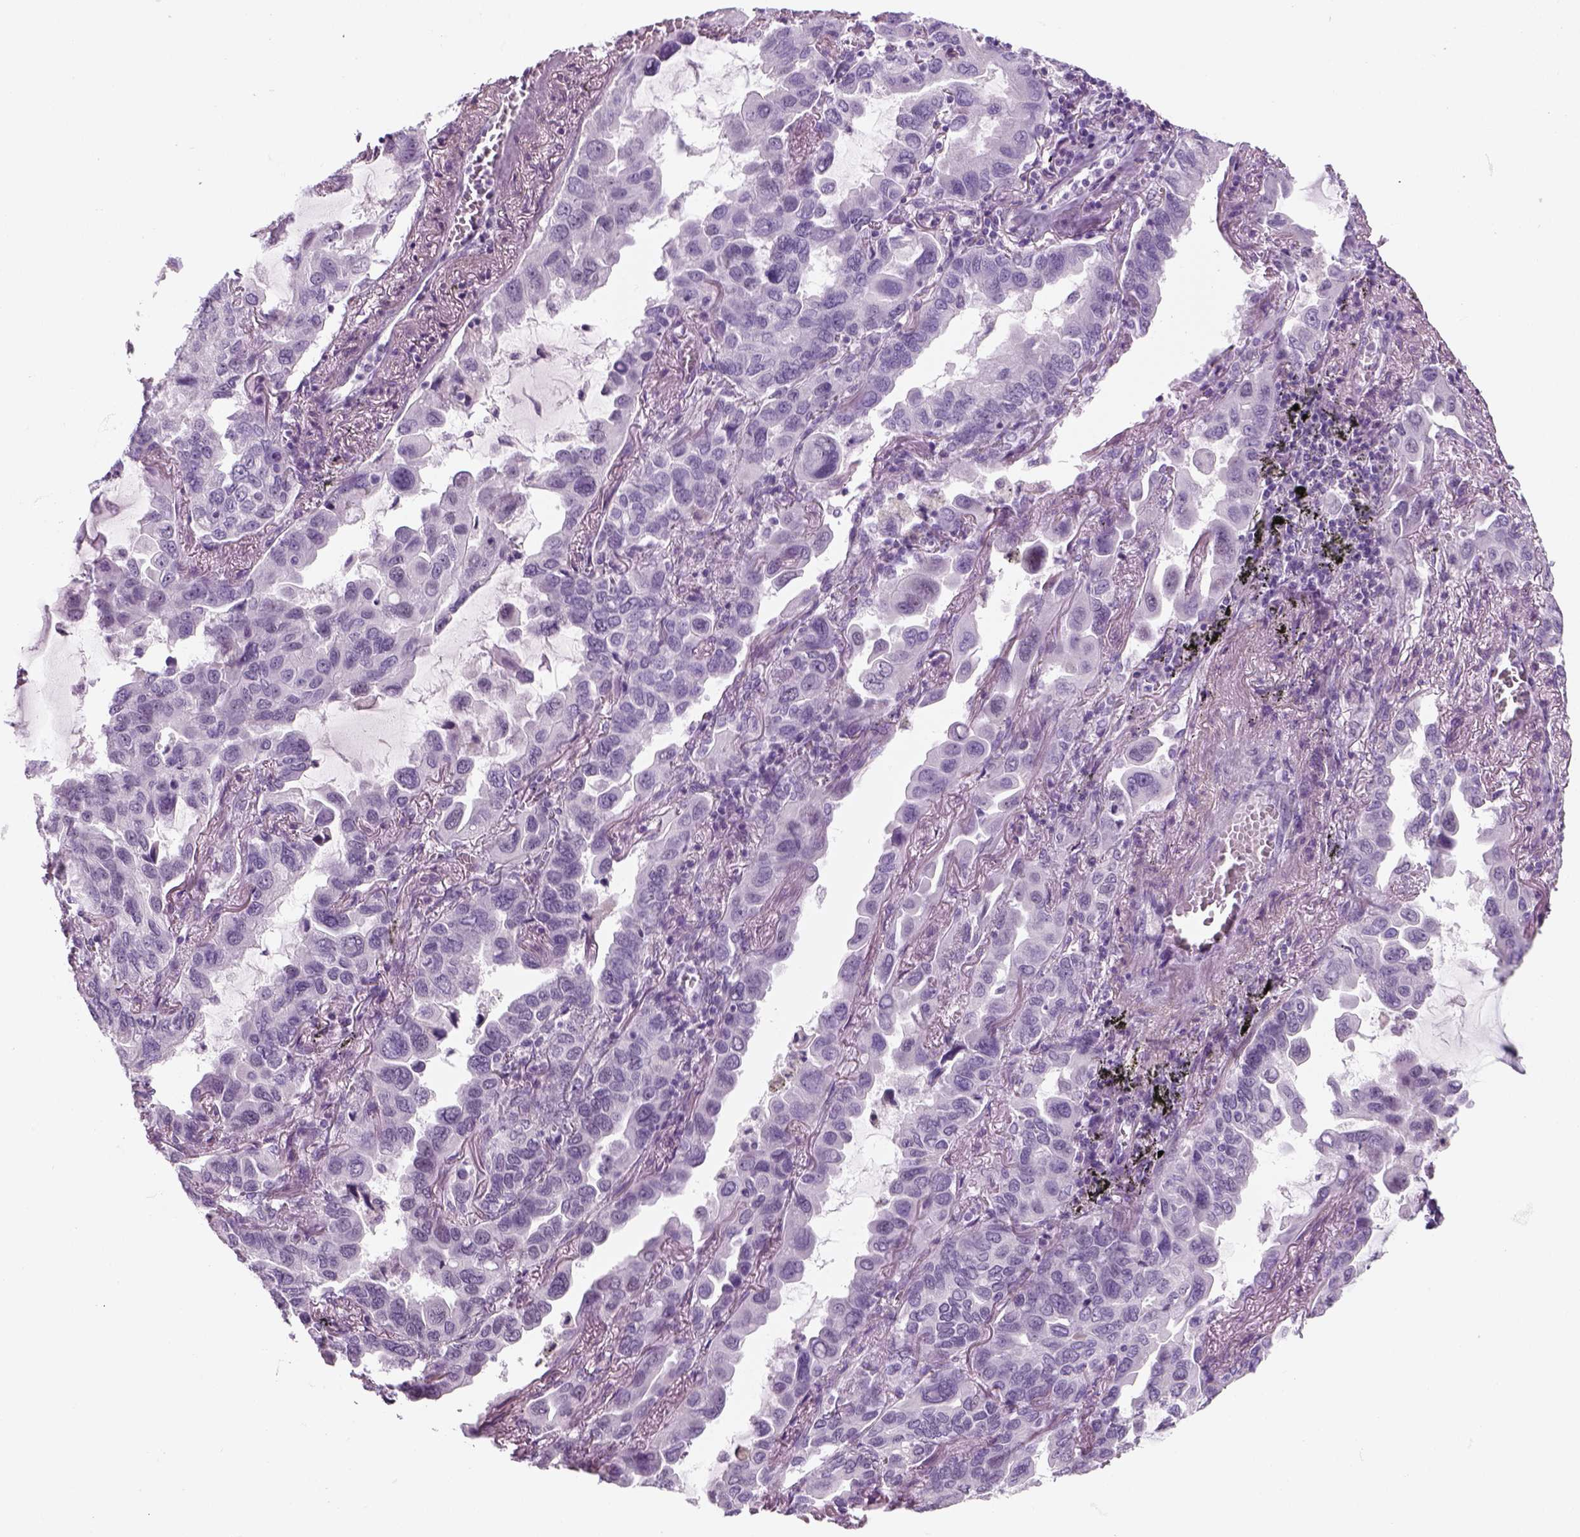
{"staining": {"intensity": "negative", "quantity": "none", "location": "none"}, "tissue": "lung cancer", "cell_type": "Tumor cells", "image_type": "cancer", "snomed": [{"axis": "morphology", "description": "Adenocarcinoma, NOS"}, {"axis": "topography", "description": "Lung"}], "caption": "Lung cancer (adenocarcinoma) stained for a protein using IHC demonstrates no positivity tumor cells.", "gene": "ZNF865", "patient": {"sex": "male", "age": 64}}